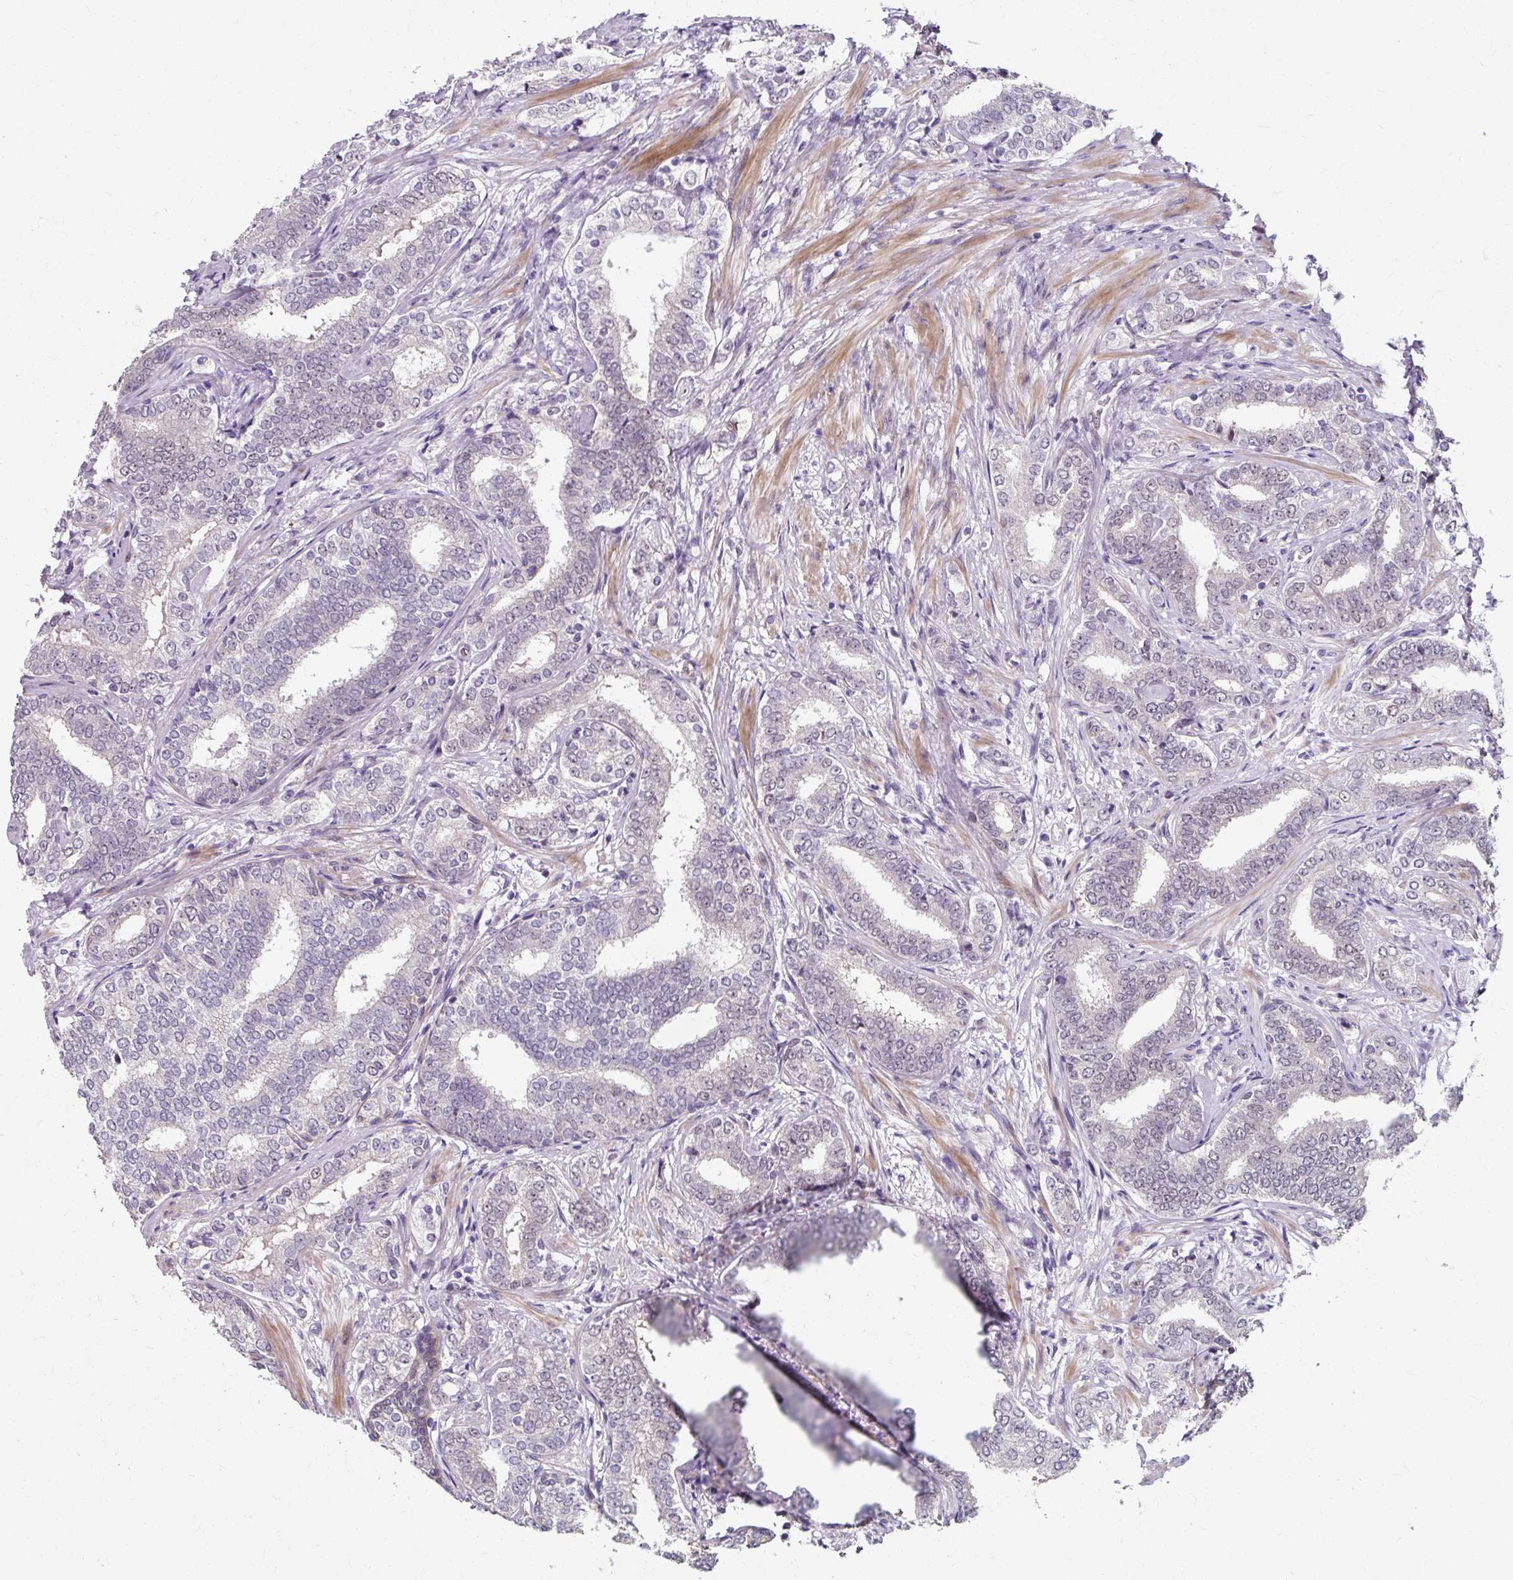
{"staining": {"intensity": "negative", "quantity": "none", "location": "none"}, "tissue": "prostate cancer", "cell_type": "Tumor cells", "image_type": "cancer", "snomed": [{"axis": "morphology", "description": "Adenocarcinoma, High grade"}, {"axis": "topography", "description": "Prostate"}], "caption": "A high-resolution histopathology image shows immunohistochemistry (IHC) staining of prostate cancer, which reveals no significant positivity in tumor cells. (Immunohistochemistry (ihc), brightfield microscopy, high magnification).", "gene": "ZNF555", "patient": {"sex": "male", "age": 72}}